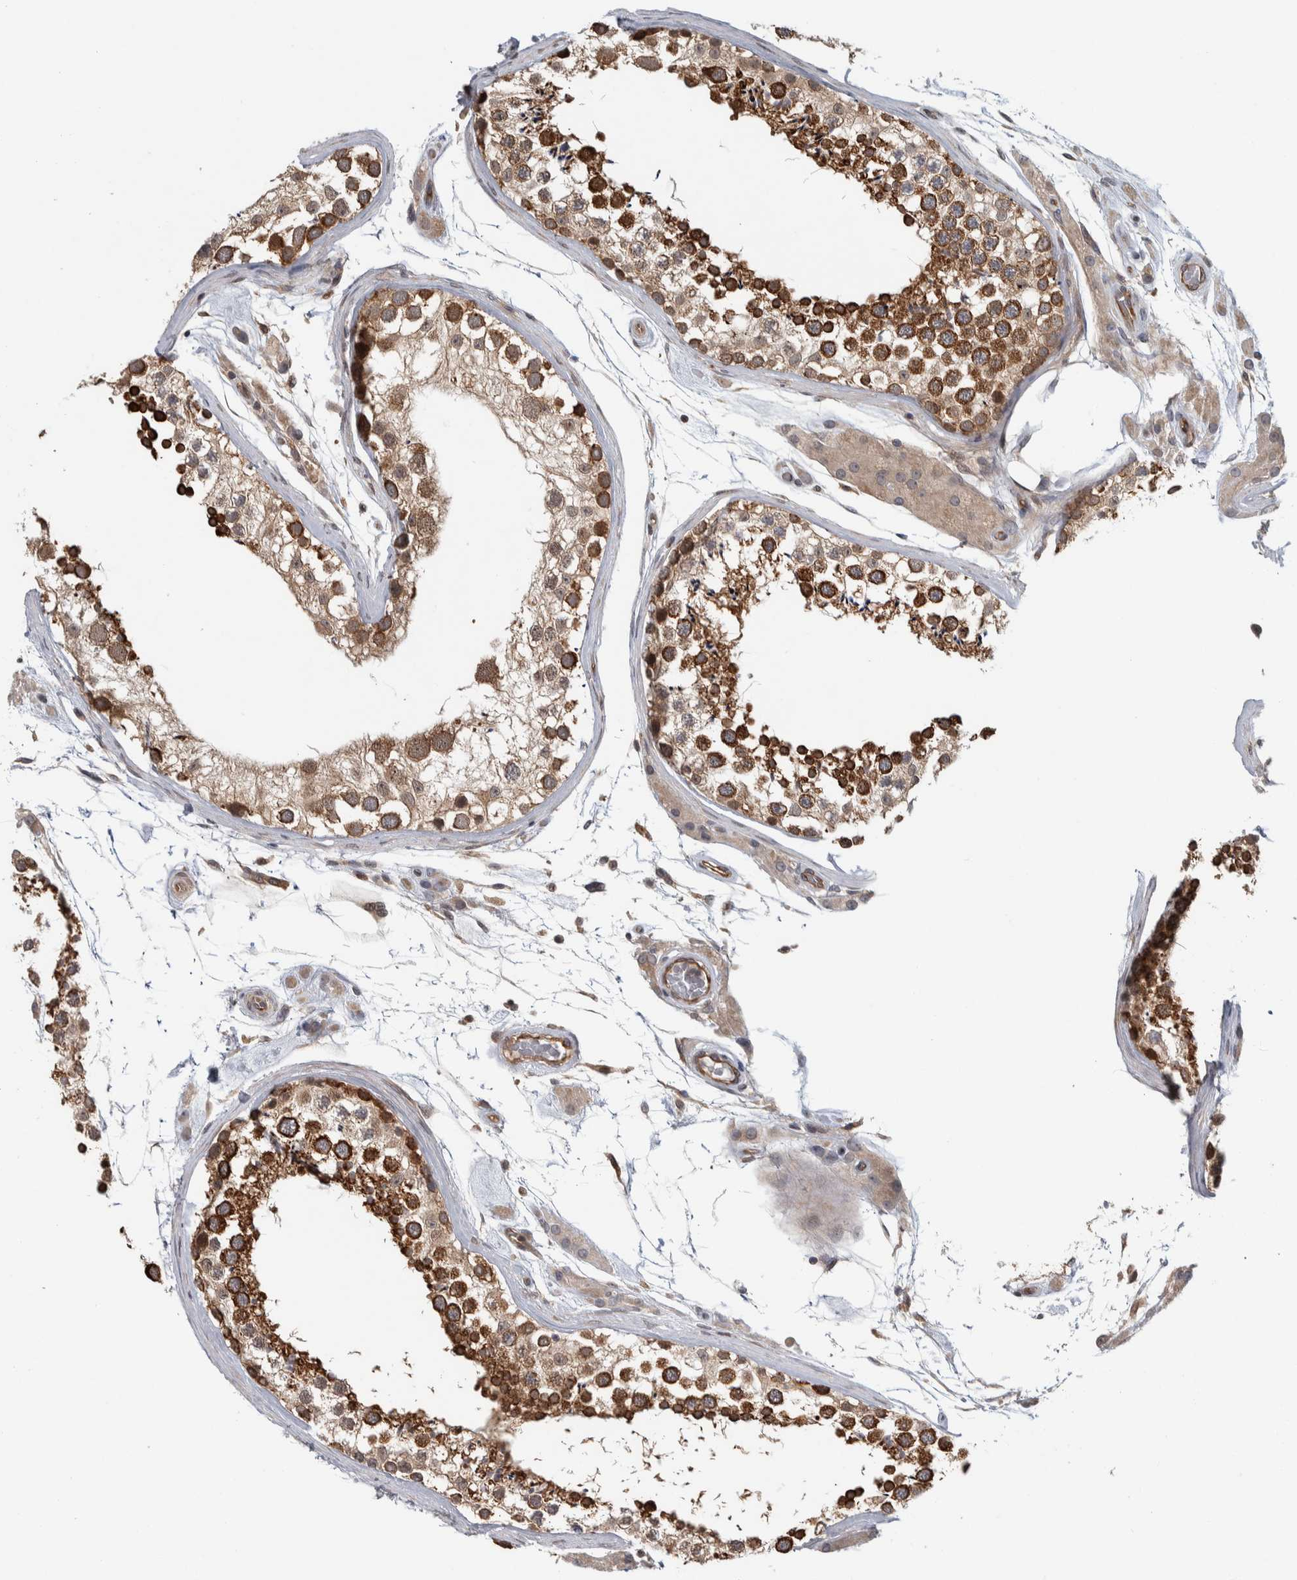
{"staining": {"intensity": "strong", "quantity": ">75%", "location": "cytoplasmic/membranous"}, "tissue": "testis", "cell_type": "Cells in seminiferous ducts", "image_type": "normal", "snomed": [{"axis": "morphology", "description": "Normal tissue, NOS"}, {"axis": "topography", "description": "Testis"}], "caption": "The immunohistochemical stain labels strong cytoplasmic/membranous positivity in cells in seminiferous ducts of normal testis. The staining was performed using DAB (3,3'-diaminobenzidine), with brown indicating positive protein expression. Nuclei are stained blue with hematoxylin.", "gene": "TBC1D31", "patient": {"sex": "male", "age": 46}}